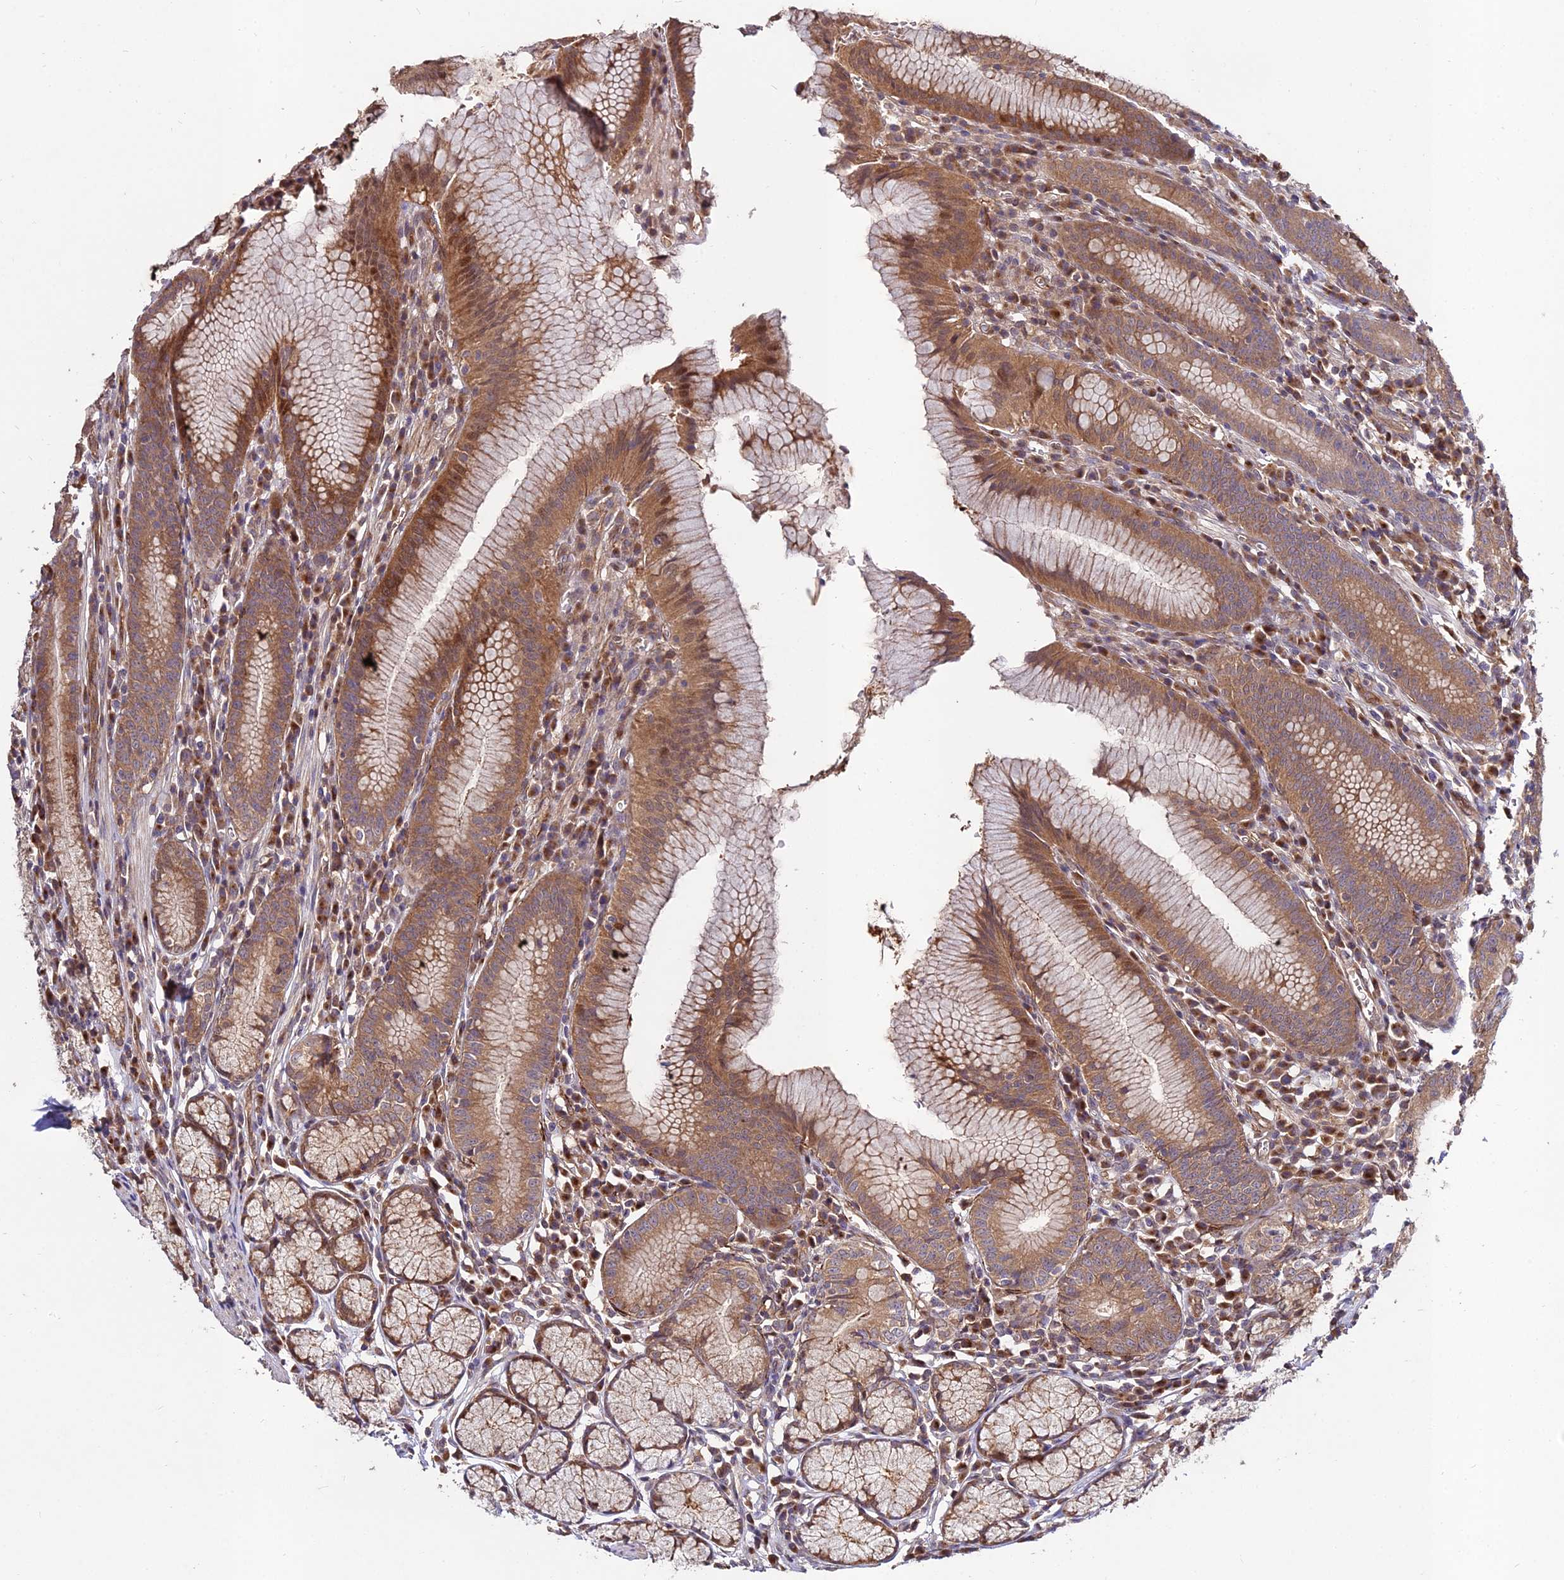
{"staining": {"intensity": "moderate", "quantity": ">75%", "location": "cytoplasmic/membranous"}, "tissue": "stomach", "cell_type": "Glandular cells", "image_type": "normal", "snomed": [{"axis": "morphology", "description": "Normal tissue, NOS"}, {"axis": "topography", "description": "Stomach"}], "caption": "The image displays immunohistochemical staining of unremarkable stomach. There is moderate cytoplasmic/membranous expression is appreciated in approximately >75% of glandular cells.", "gene": "GRTP1", "patient": {"sex": "male", "age": 55}}